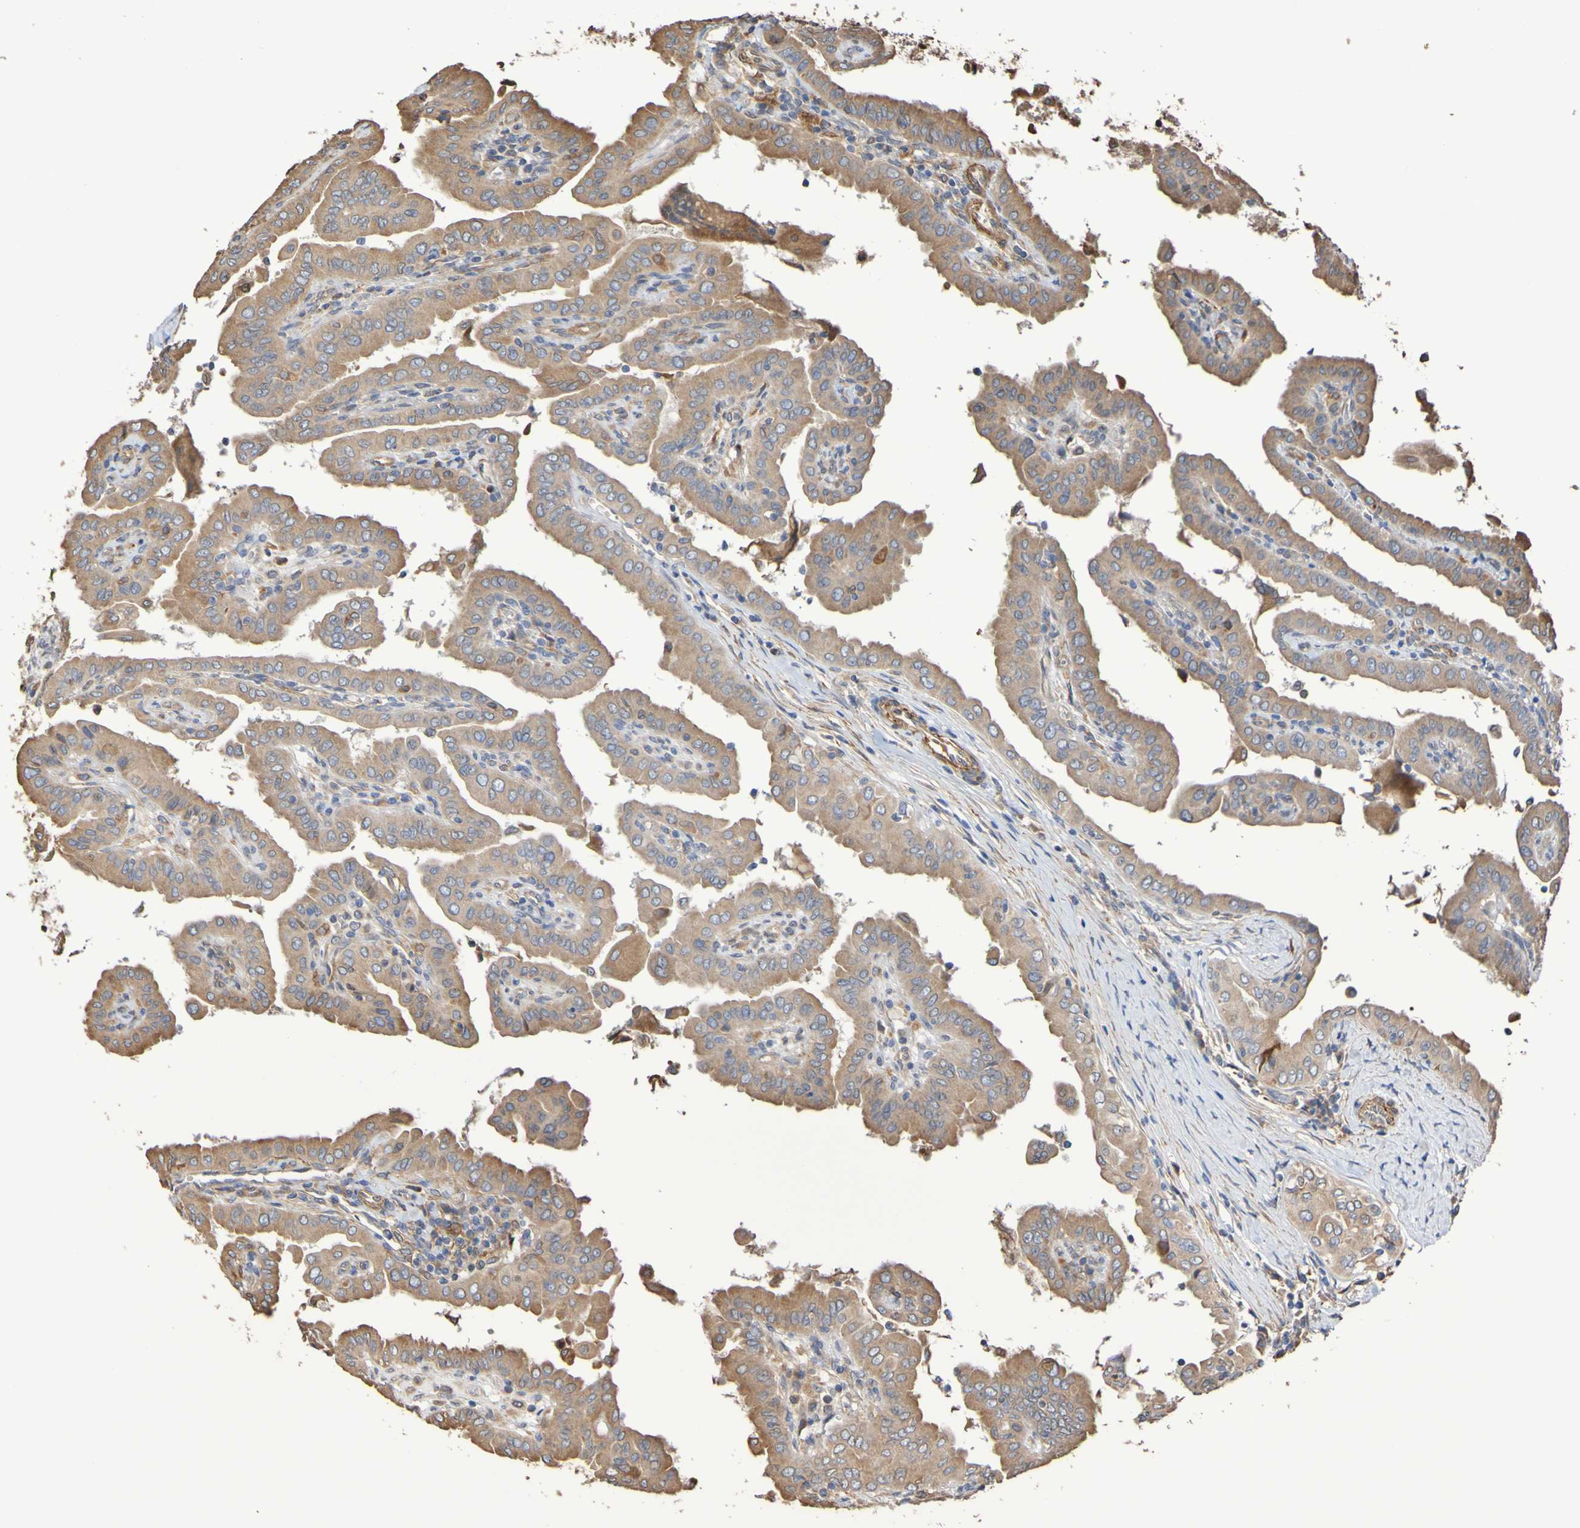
{"staining": {"intensity": "moderate", "quantity": ">75%", "location": "cytoplasmic/membranous"}, "tissue": "thyroid cancer", "cell_type": "Tumor cells", "image_type": "cancer", "snomed": [{"axis": "morphology", "description": "Papillary adenocarcinoma, NOS"}, {"axis": "topography", "description": "Thyroid gland"}], "caption": "Immunohistochemical staining of thyroid papillary adenocarcinoma exhibits medium levels of moderate cytoplasmic/membranous protein positivity in about >75% of tumor cells.", "gene": "RAB11A", "patient": {"sex": "male", "age": 33}}